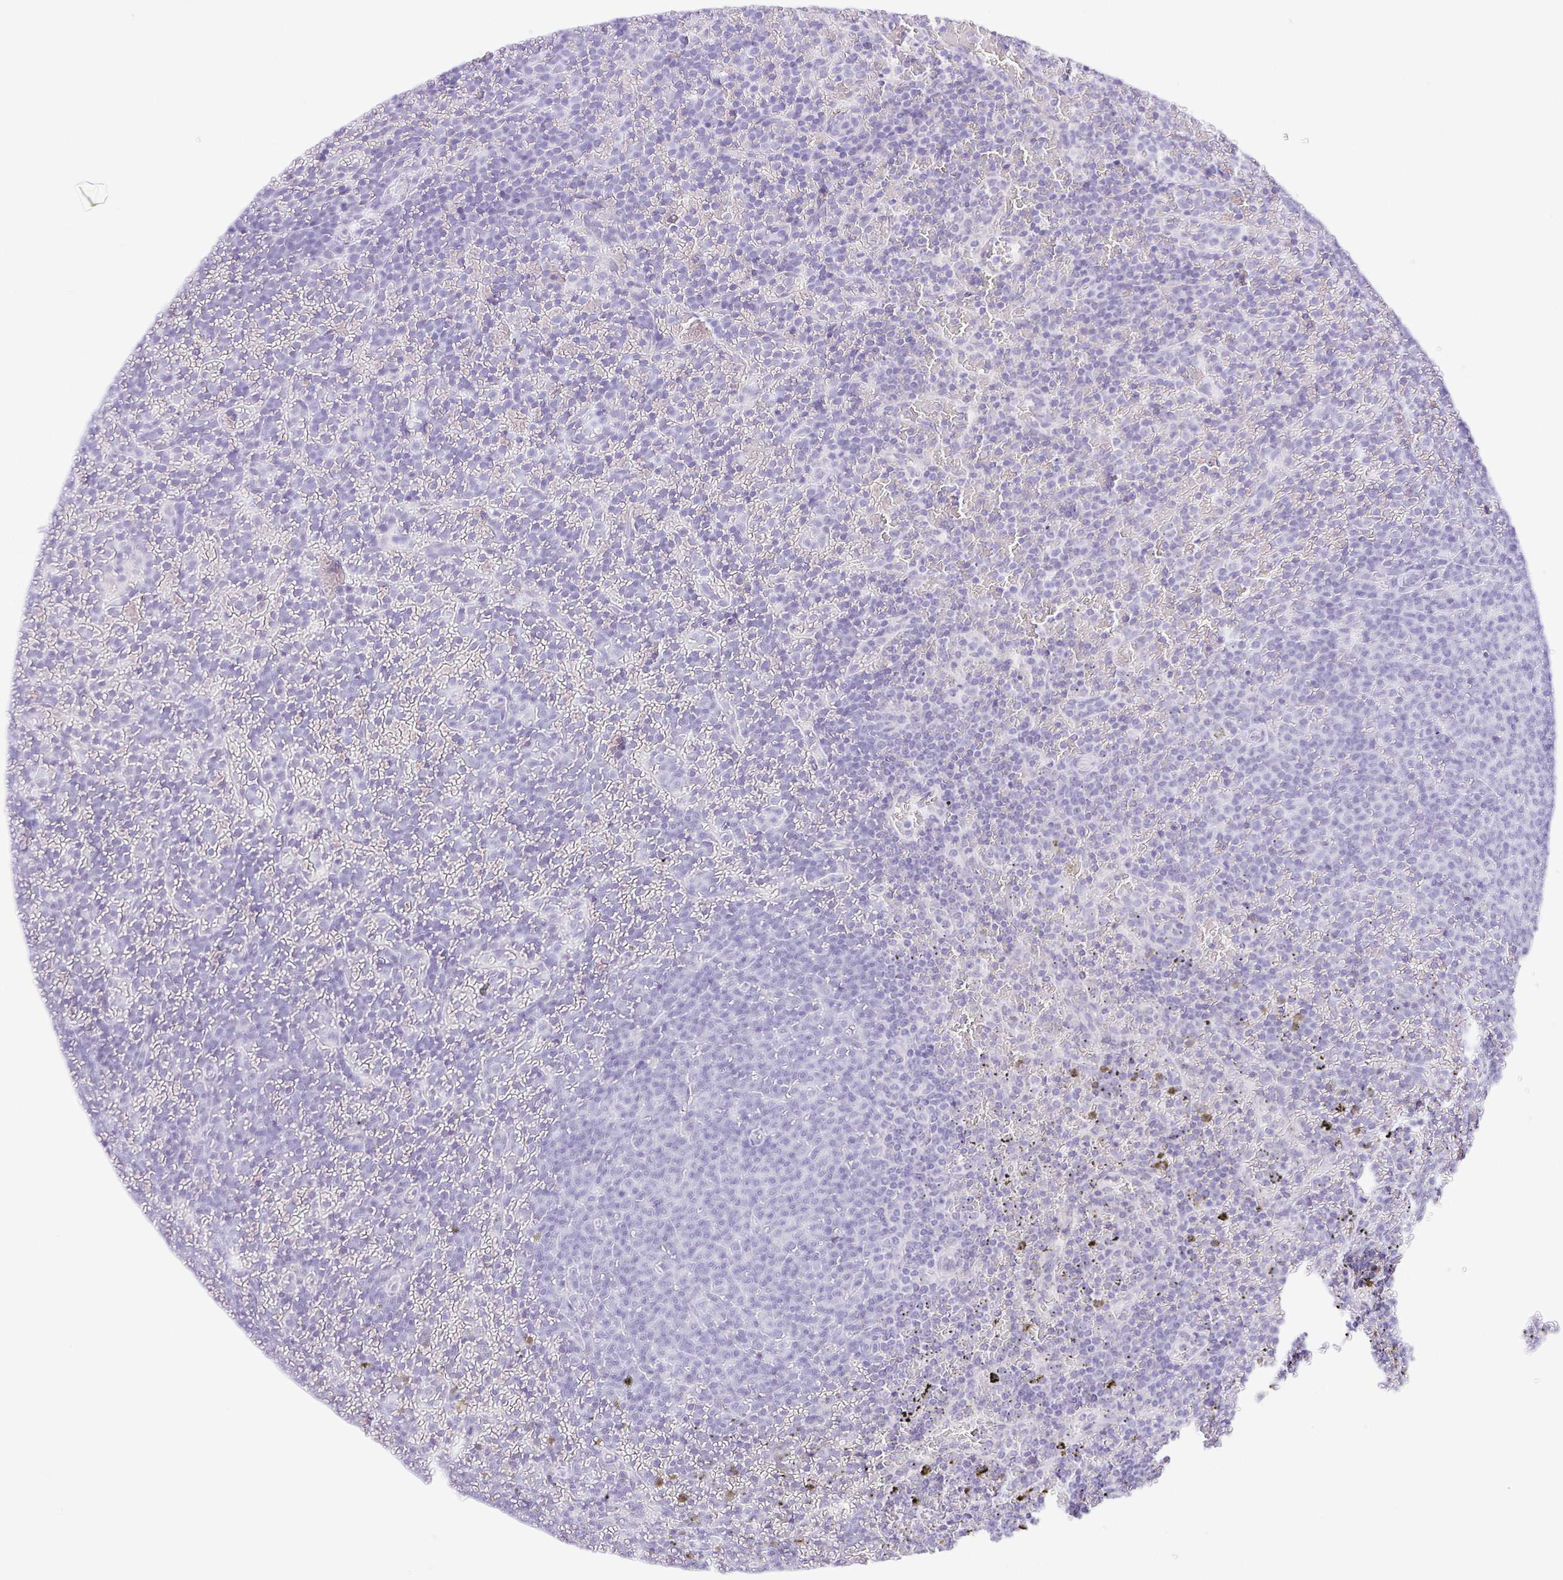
{"staining": {"intensity": "negative", "quantity": "none", "location": "none"}, "tissue": "lymphoma", "cell_type": "Tumor cells", "image_type": "cancer", "snomed": [{"axis": "morphology", "description": "Malignant lymphoma, non-Hodgkin's type, Low grade"}, {"axis": "topography", "description": "Spleen"}], "caption": "Human low-grade malignant lymphoma, non-Hodgkin's type stained for a protein using immunohistochemistry shows no positivity in tumor cells.", "gene": "LUZP4", "patient": {"sex": "female", "age": 77}}